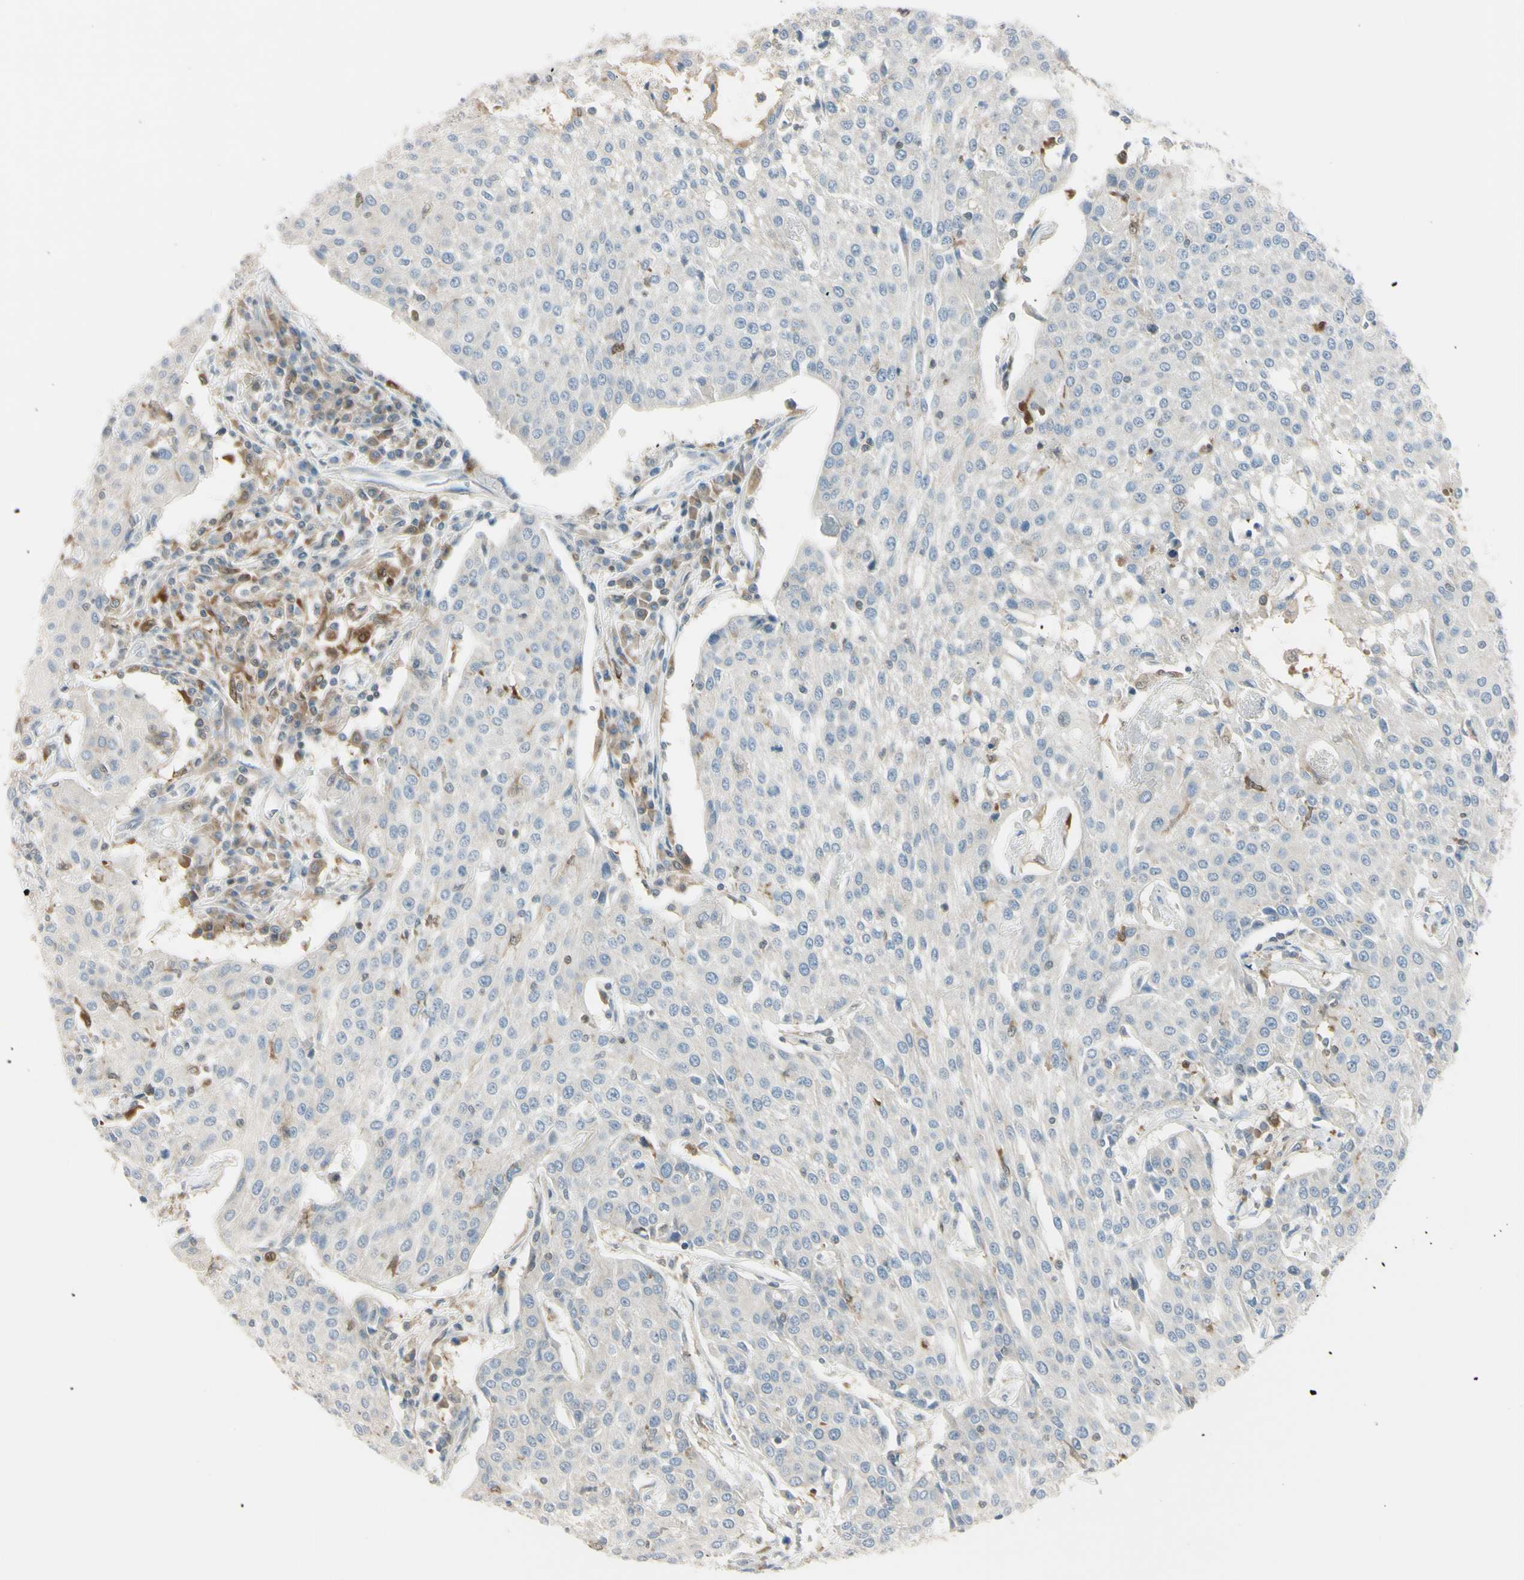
{"staining": {"intensity": "weak", "quantity": ">75%", "location": "cytoplasmic/membranous"}, "tissue": "urothelial cancer", "cell_type": "Tumor cells", "image_type": "cancer", "snomed": [{"axis": "morphology", "description": "Urothelial carcinoma, High grade"}, {"axis": "topography", "description": "Urinary bladder"}], "caption": "Protein staining of high-grade urothelial carcinoma tissue demonstrates weak cytoplasmic/membranous expression in approximately >75% of tumor cells.", "gene": "CYRIB", "patient": {"sex": "female", "age": 85}}